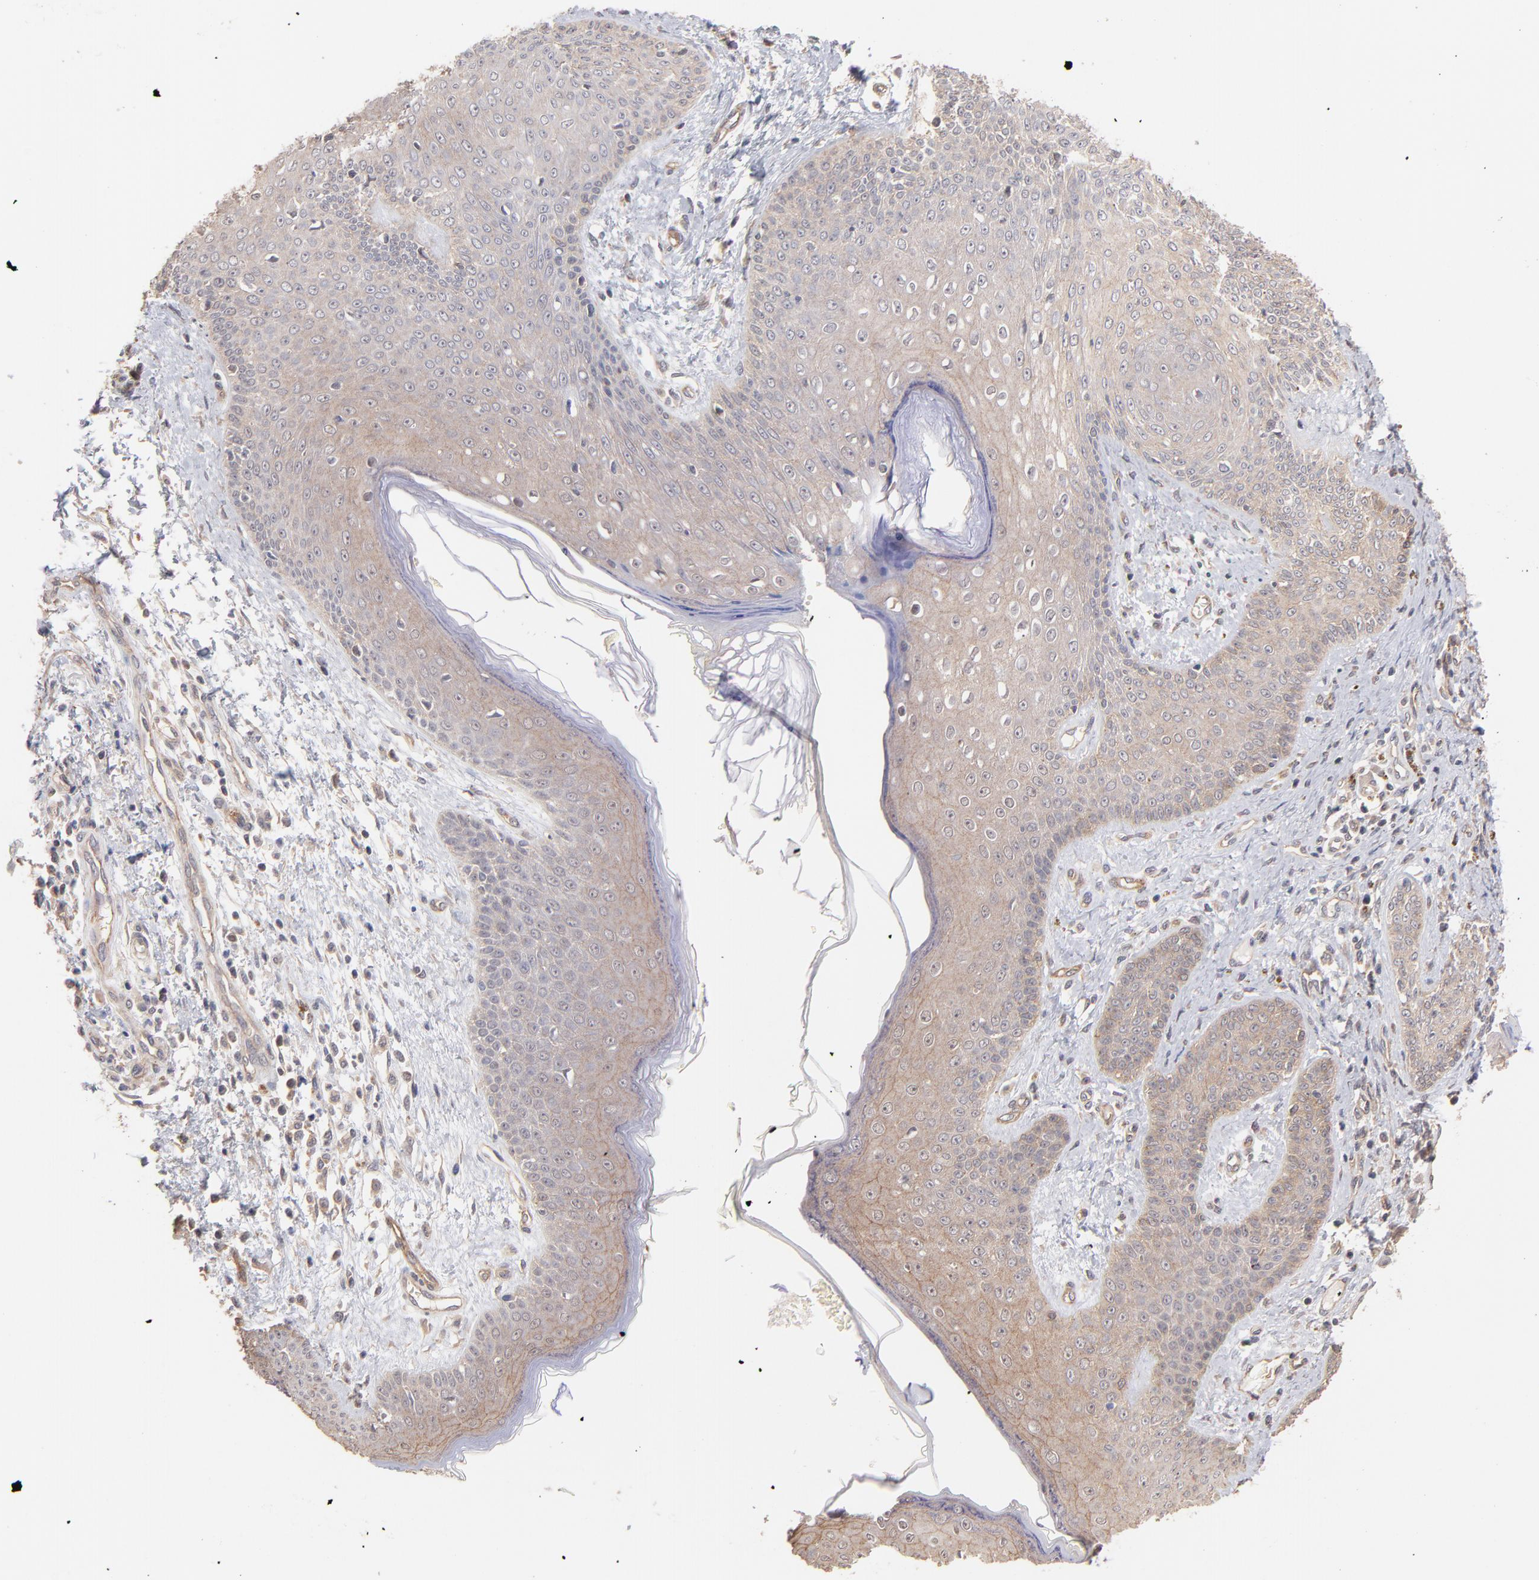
{"staining": {"intensity": "moderate", "quantity": ">75%", "location": "cytoplasmic/membranous"}, "tissue": "skin cancer", "cell_type": "Tumor cells", "image_type": "cancer", "snomed": [{"axis": "morphology", "description": "Basal cell carcinoma"}, {"axis": "topography", "description": "Skin"}], "caption": "Basal cell carcinoma (skin) tissue shows moderate cytoplasmic/membranous positivity in about >75% of tumor cells", "gene": "STAP2", "patient": {"sex": "female", "age": 64}}